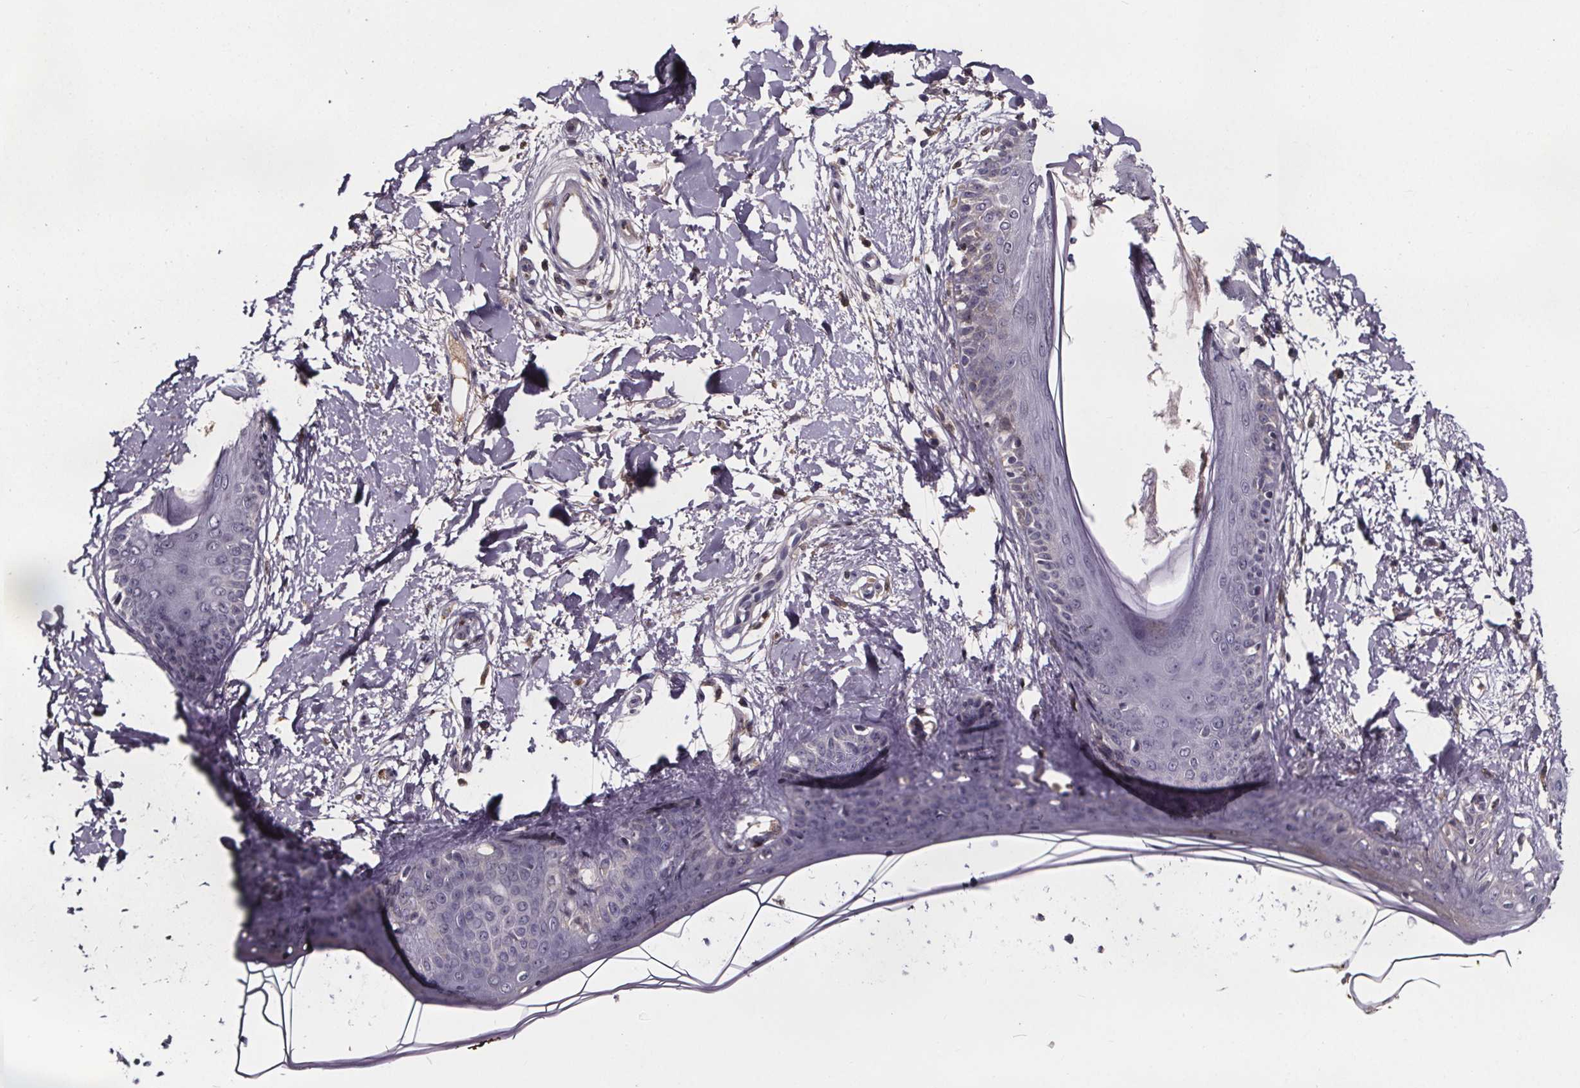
{"staining": {"intensity": "negative", "quantity": "none", "location": "none"}, "tissue": "skin", "cell_type": "Fibroblasts", "image_type": "normal", "snomed": [{"axis": "morphology", "description": "Normal tissue, NOS"}, {"axis": "topography", "description": "Skin"}], "caption": "This photomicrograph is of unremarkable skin stained with IHC to label a protein in brown with the nuclei are counter-stained blue. There is no staining in fibroblasts.", "gene": "NPHP4", "patient": {"sex": "female", "age": 34}}